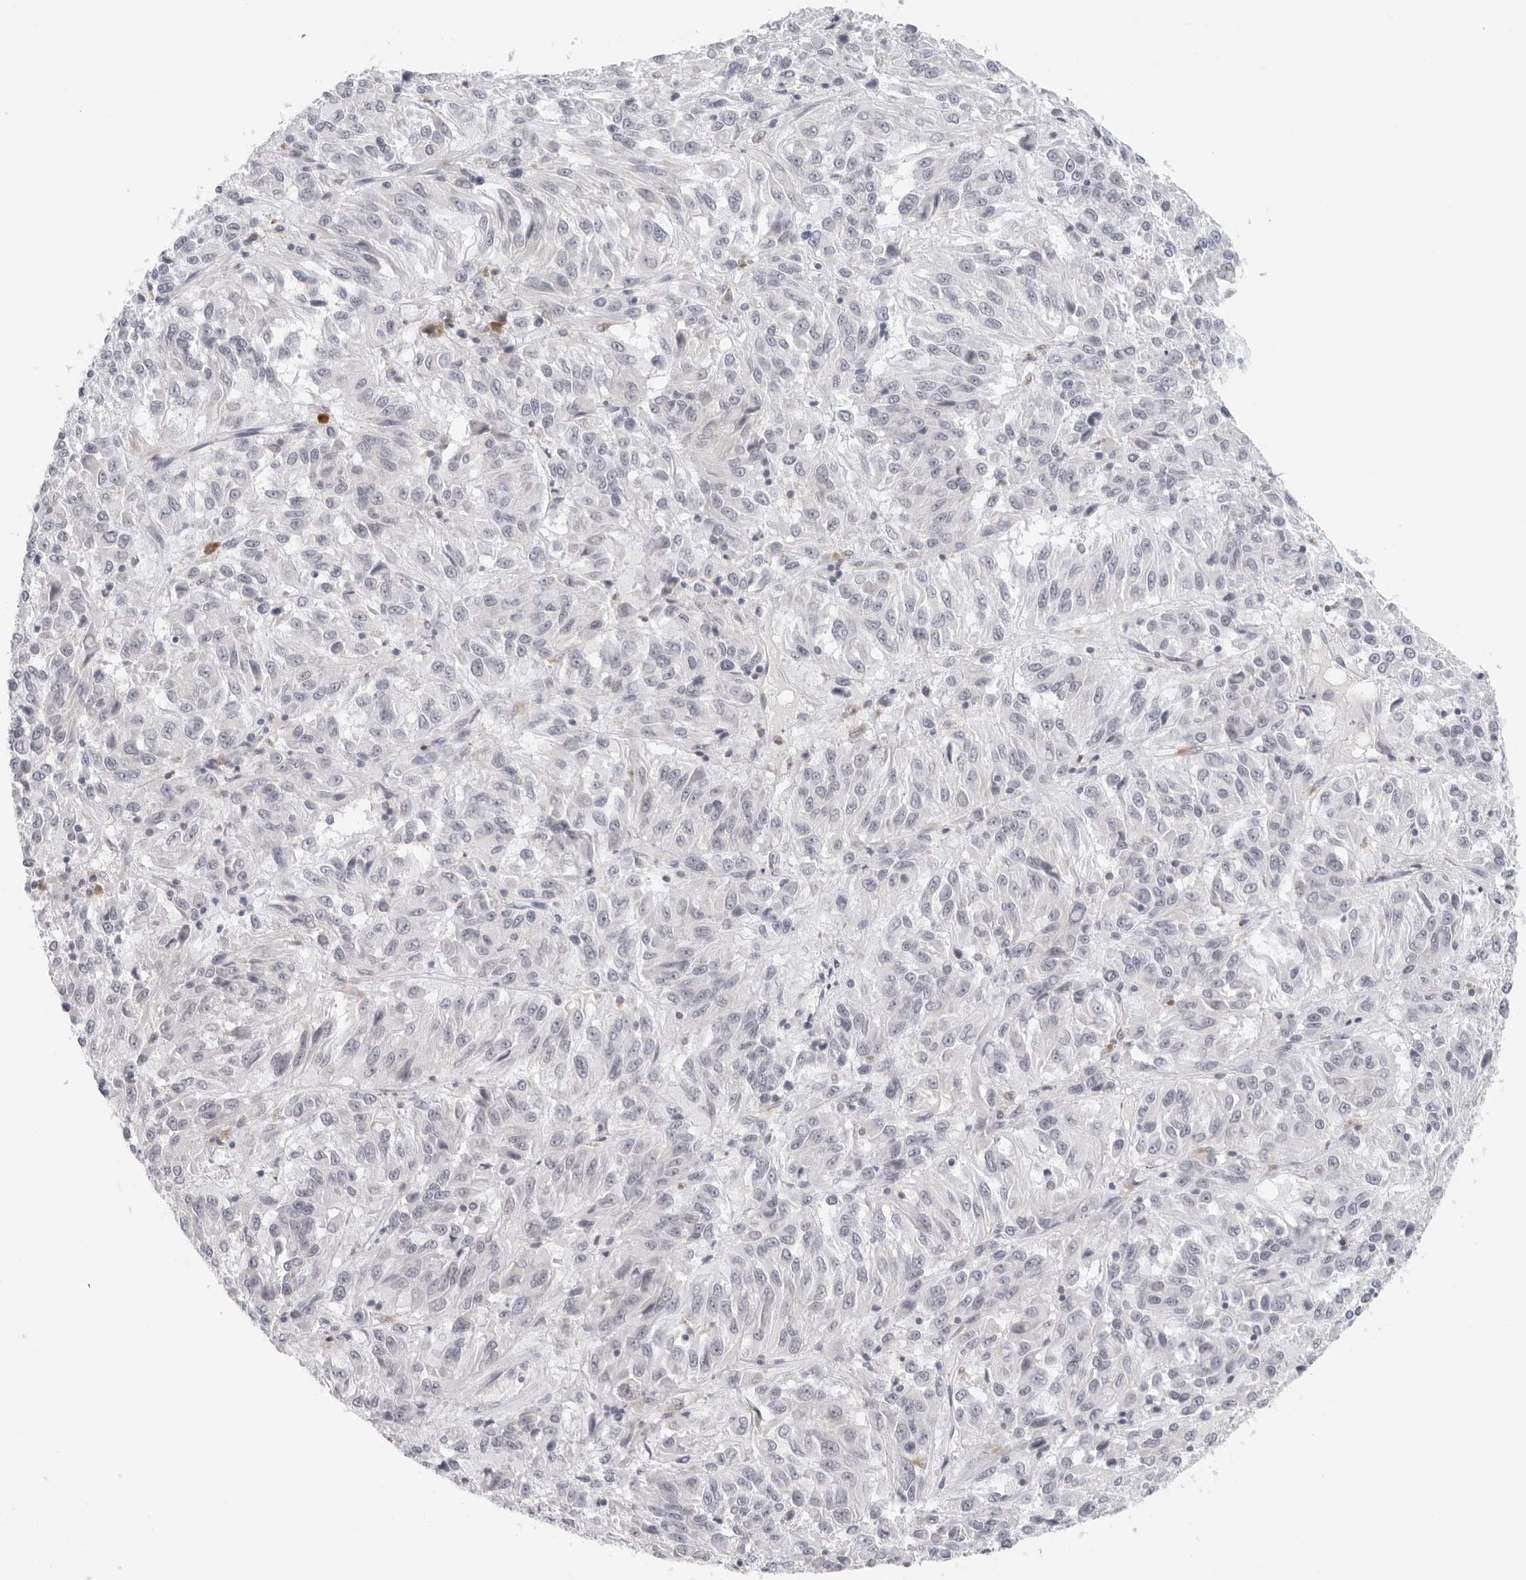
{"staining": {"intensity": "negative", "quantity": "none", "location": "none"}, "tissue": "melanoma", "cell_type": "Tumor cells", "image_type": "cancer", "snomed": [{"axis": "morphology", "description": "Malignant melanoma, Metastatic site"}, {"axis": "topography", "description": "Lung"}], "caption": "This histopathology image is of malignant melanoma (metastatic site) stained with immunohistochemistry (IHC) to label a protein in brown with the nuclei are counter-stained blue. There is no expression in tumor cells.", "gene": "EDN2", "patient": {"sex": "male", "age": 64}}